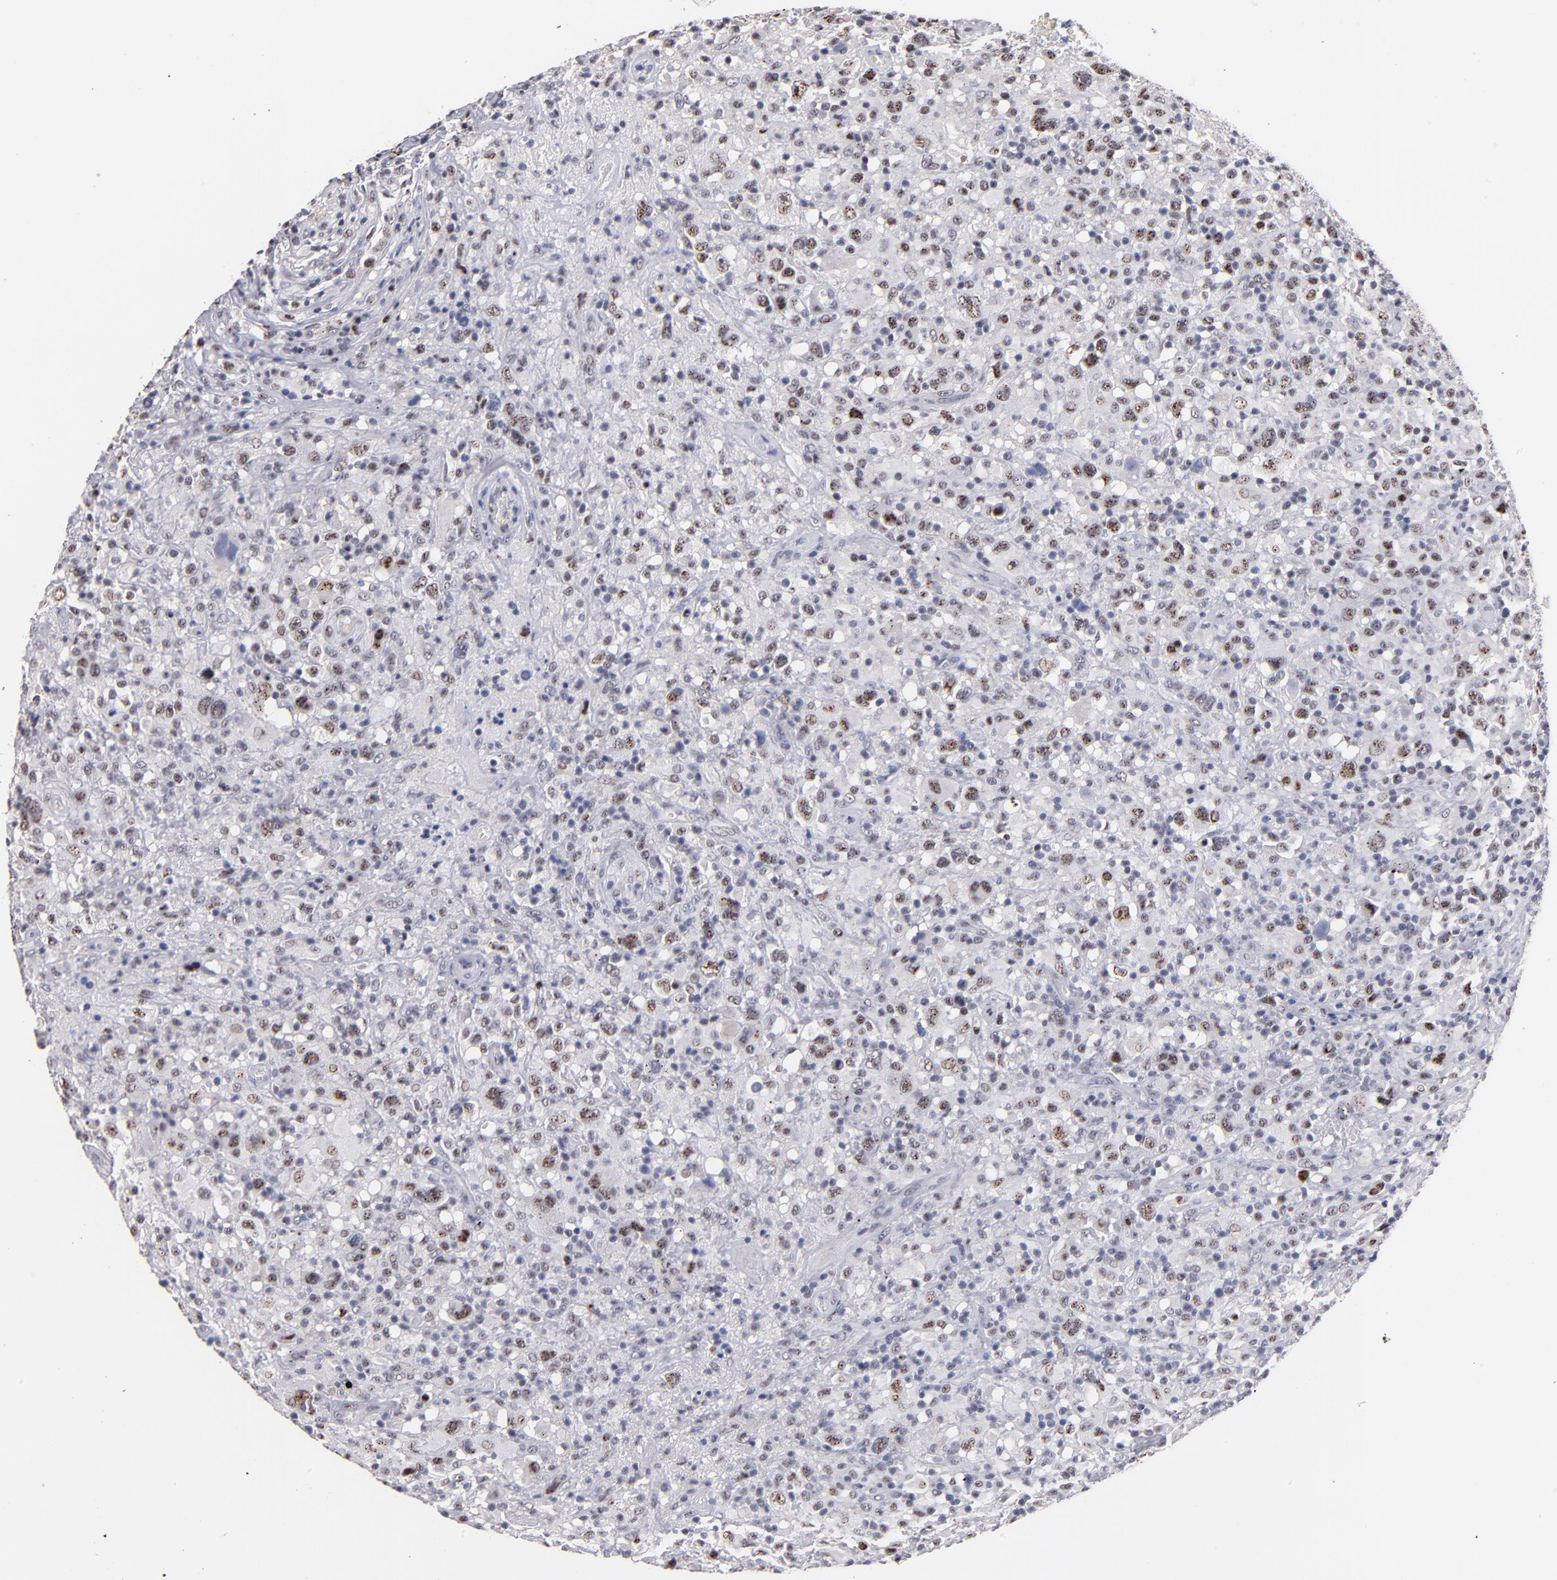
{"staining": {"intensity": "weak", "quantity": "25%-75%", "location": "nuclear"}, "tissue": "lymphoma", "cell_type": "Tumor cells", "image_type": "cancer", "snomed": [{"axis": "morphology", "description": "Hodgkin's disease, NOS"}, {"axis": "topography", "description": "Lymph node"}], "caption": "There is low levels of weak nuclear staining in tumor cells of Hodgkin's disease, as demonstrated by immunohistochemical staining (brown color).", "gene": "RAF1", "patient": {"sex": "male", "age": 46}}